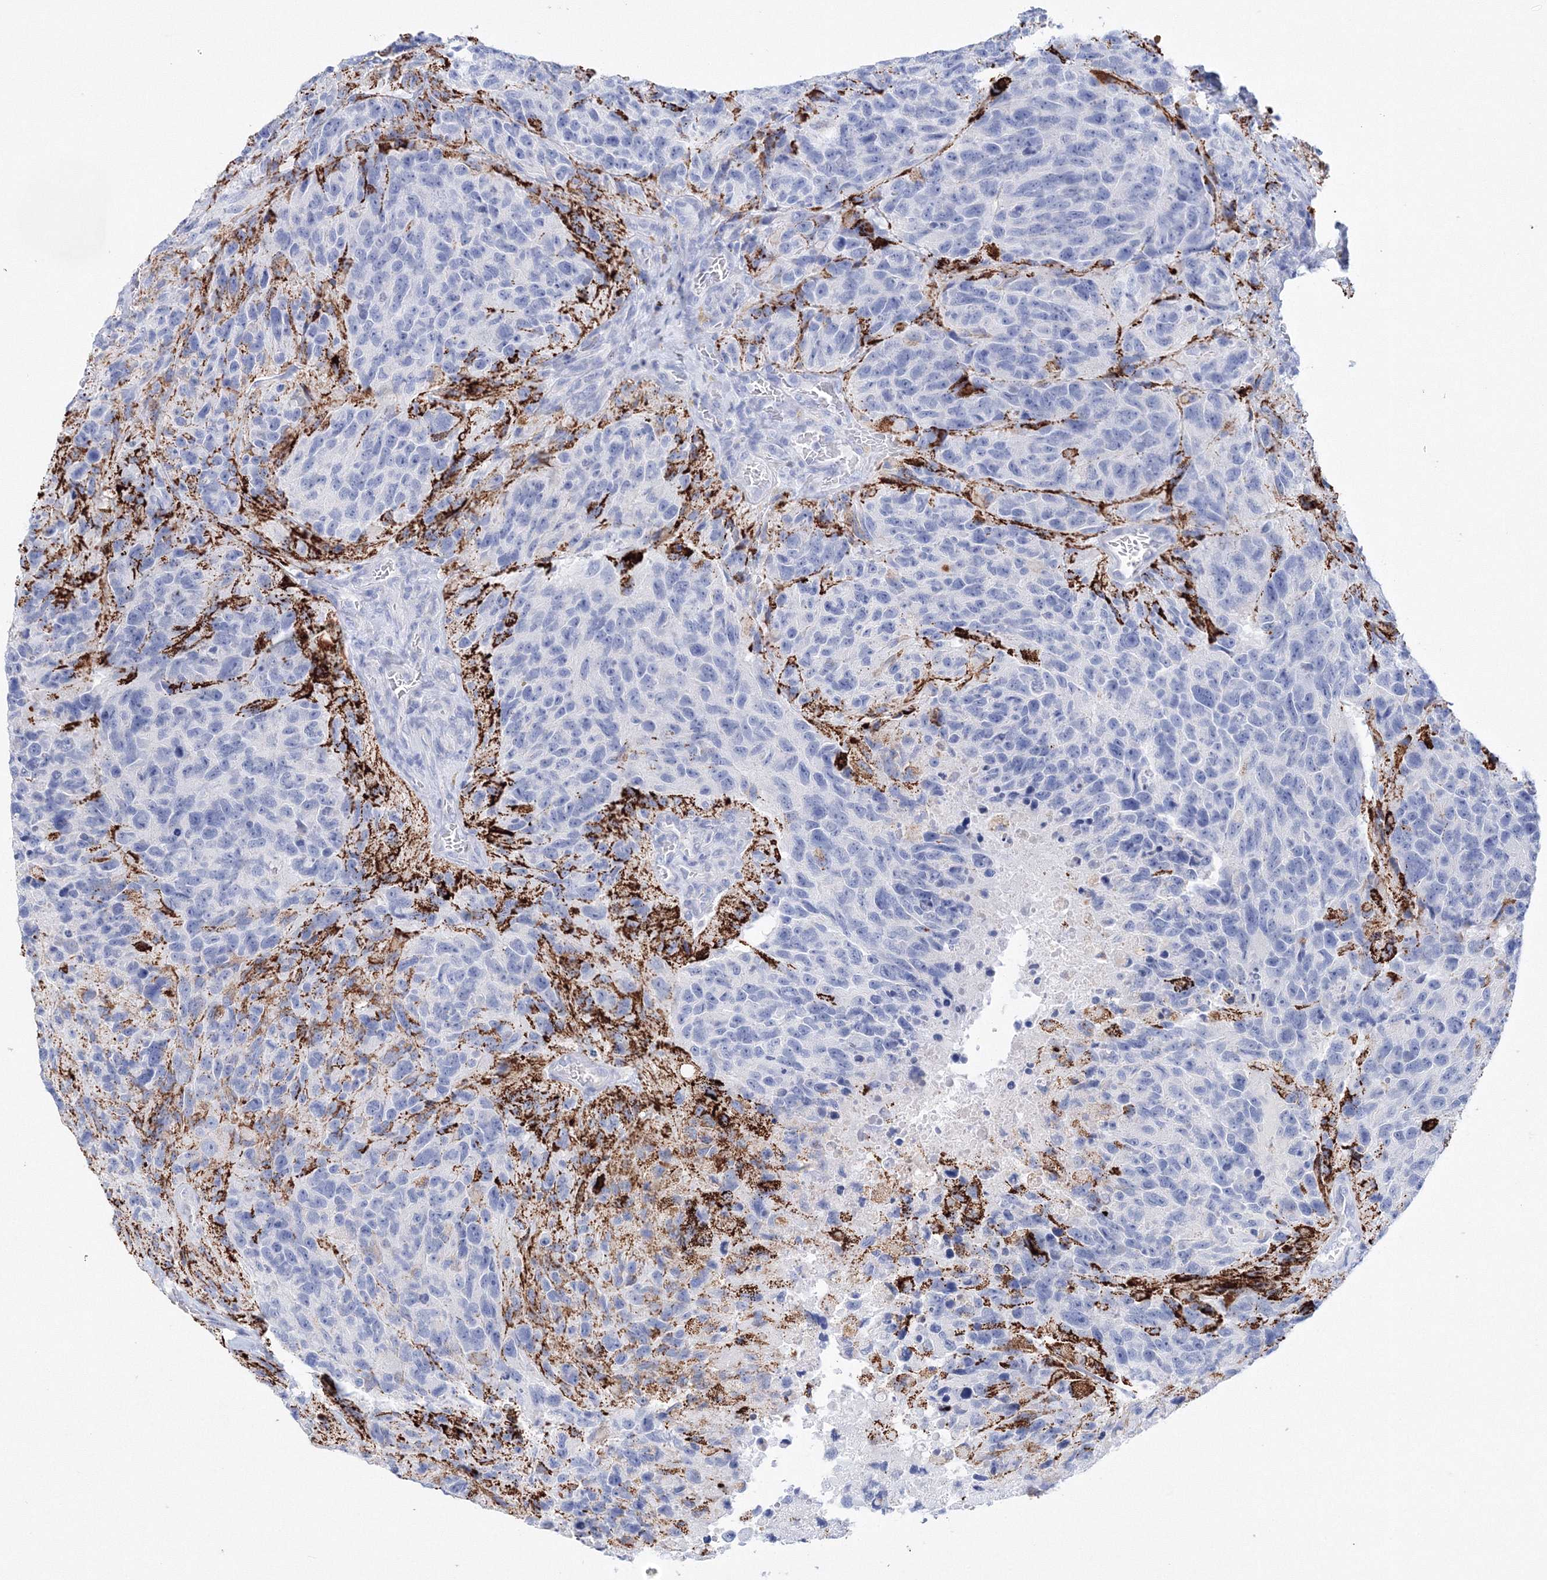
{"staining": {"intensity": "negative", "quantity": "none", "location": "none"}, "tissue": "glioma", "cell_type": "Tumor cells", "image_type": "cancer", "snomed": [{"axis": "morphology", "description": "Glioma, malignant, High grade"}, {"axis": "topography", "description": "Brain"}], "caption": "The histopathology image demonstrates no staining of tumor cells in glioma.", "gene": "MERTK", "patient": {"sex": "male", "age": 69}}